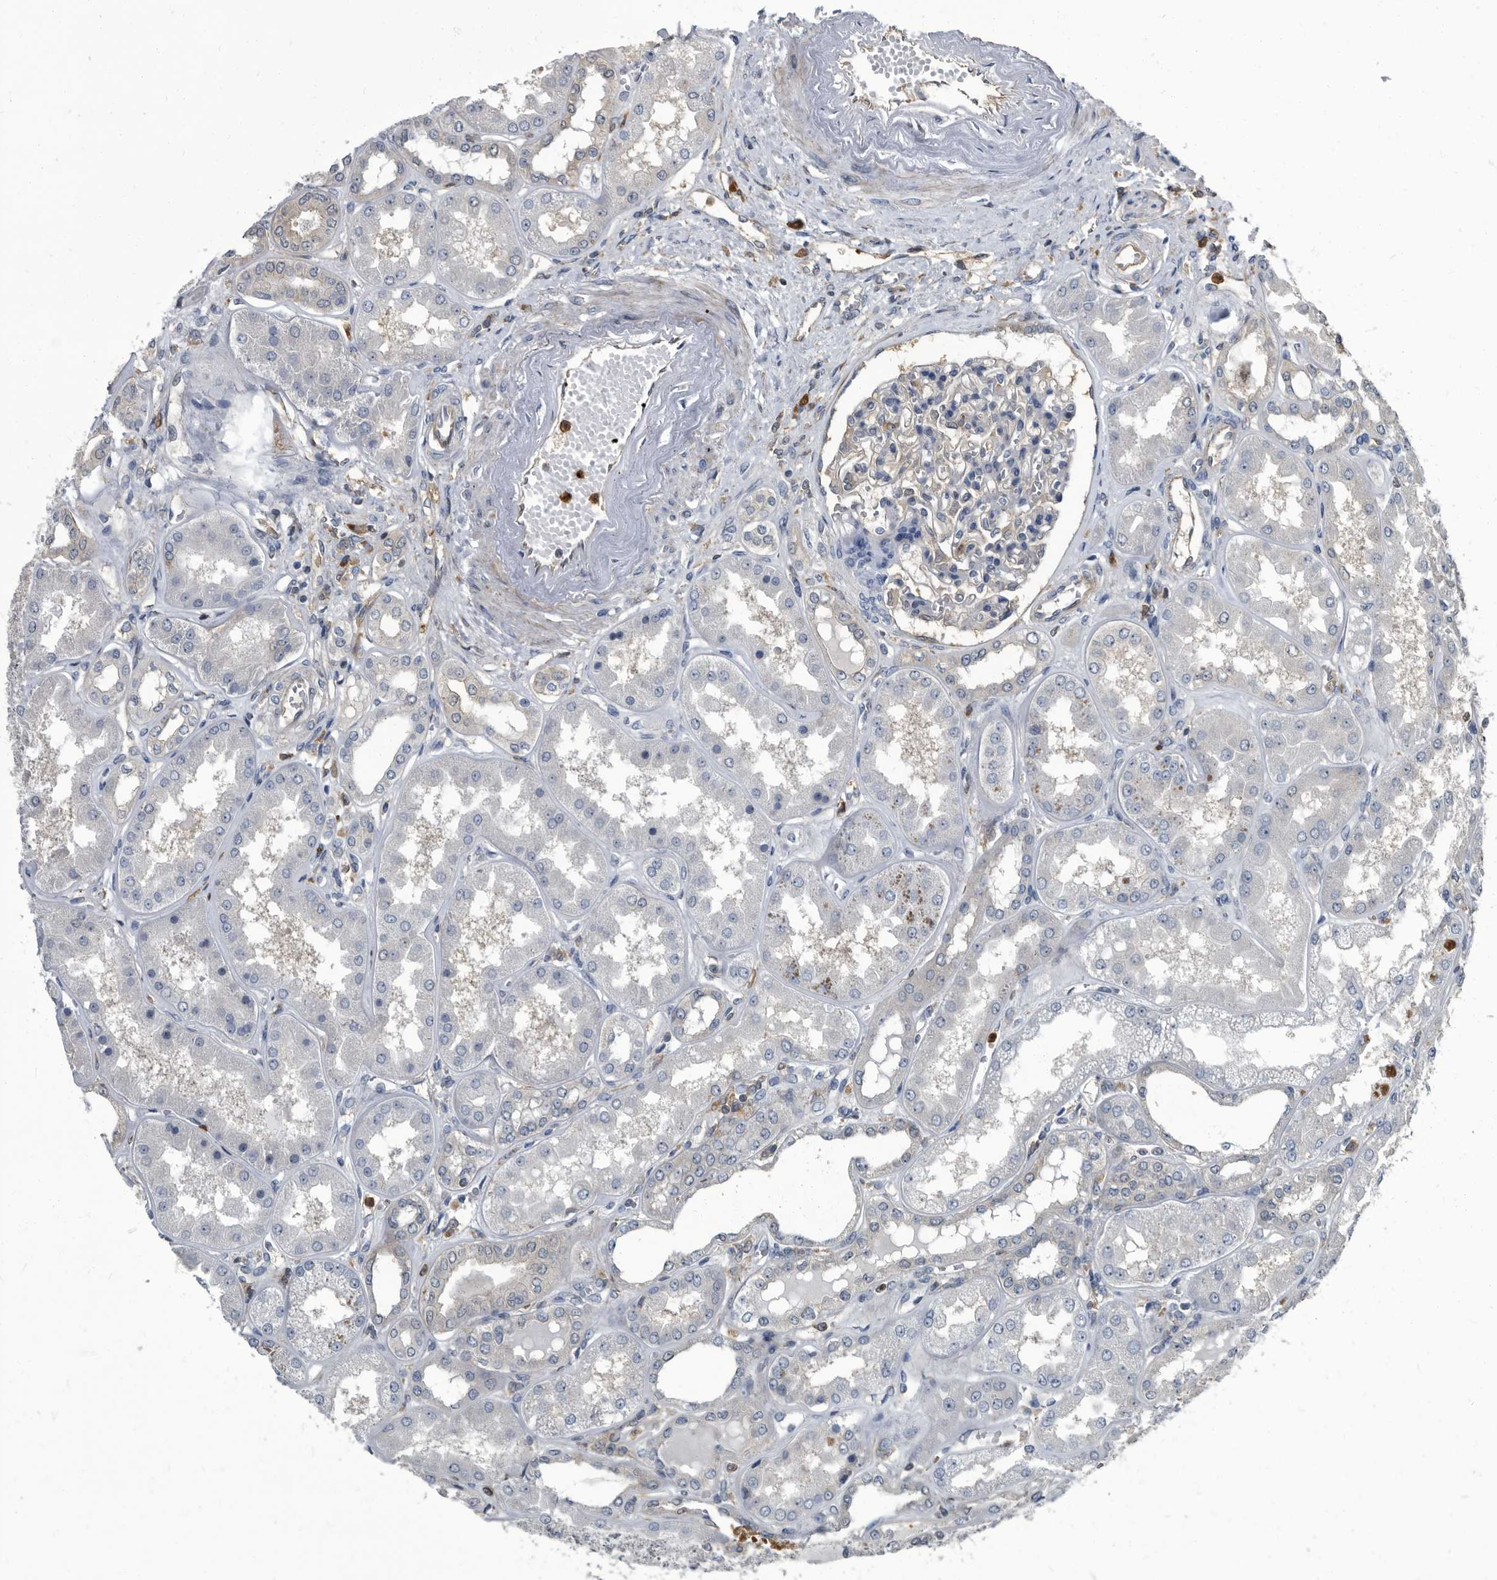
{"staining": {"intensity": "moderate", "quantity": "<25%", "location": "cytoplasmic/membranous"}, "tissue": "kidney", "cell_type": "Cells in glomeruli", "image_type": "normal", "snomed": [{"axis": "morphology", "description": "Normal tissue, NOS"}, {"axis": "topography", "description": "Kidney"}], "caption": "An image showing moderate cytoplasmic/membranous expression in about <25% of cells in glomeruli in benign kidney, as visualized by brown immunohistochemical staining.", "gene": "CDV3", "patient": {"sex": "female", "age": 56}}